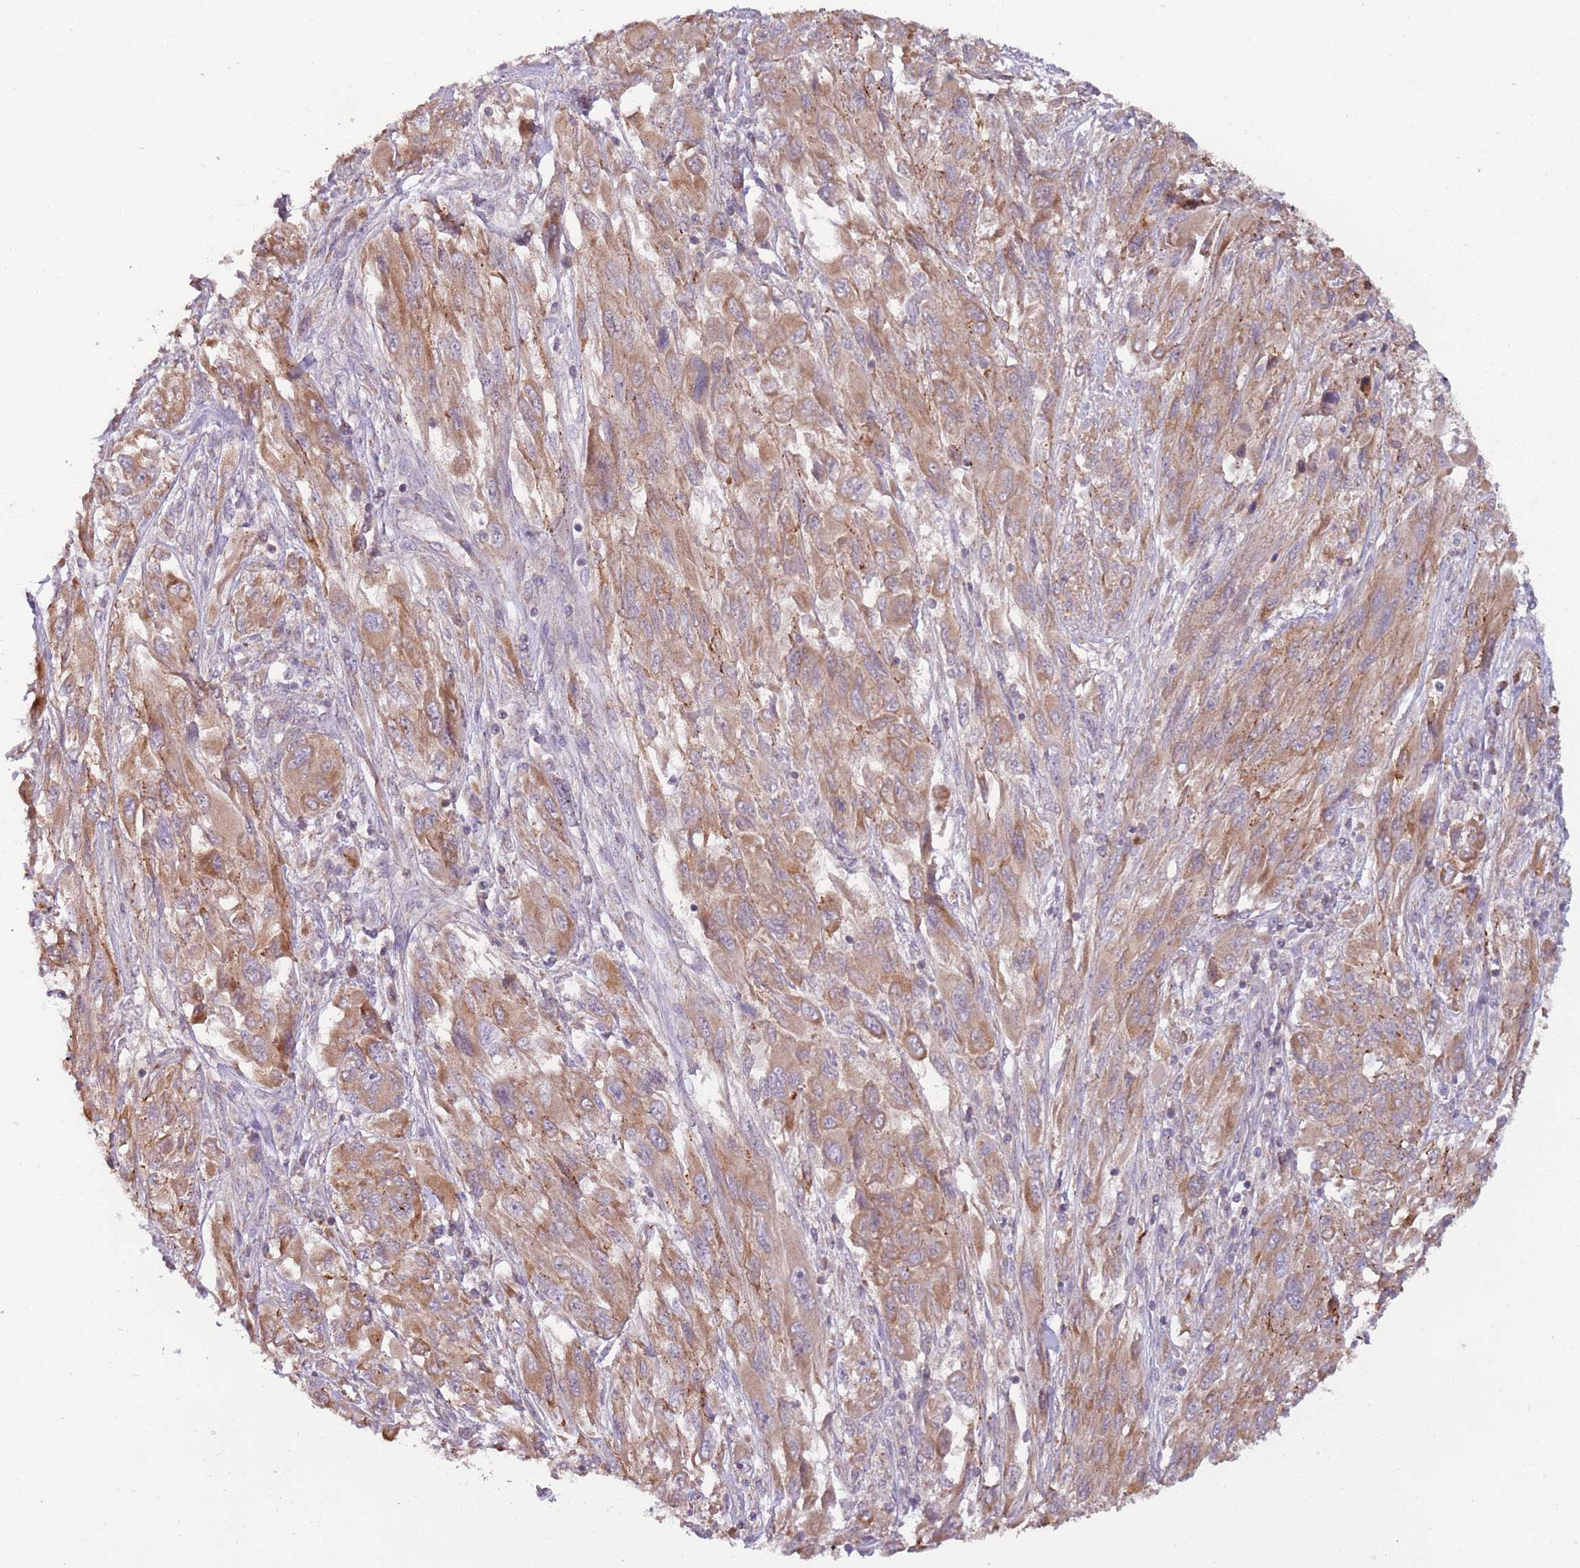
{"staining": {"intensity": "moderate", "quantity": ">75%", "location": "cytoplasmic/membranous"}, "tissue": "melanoma", "cell_type": "Tumor cells", "image_type": "cancer", "snomed": [{"axis": "morphology", "description": "Malignant melanoma, NOS"}, {"axis": "topography", "description": "Skin"}], "caption": "Immunohistochemical staining of malignant melanoma displays medium levels of moderate cytoplasmic/membranous protein staining in approximately >75% of tumor cells.", "gene": "DTD2", "patient": {"sex": "female", "age": 91}}